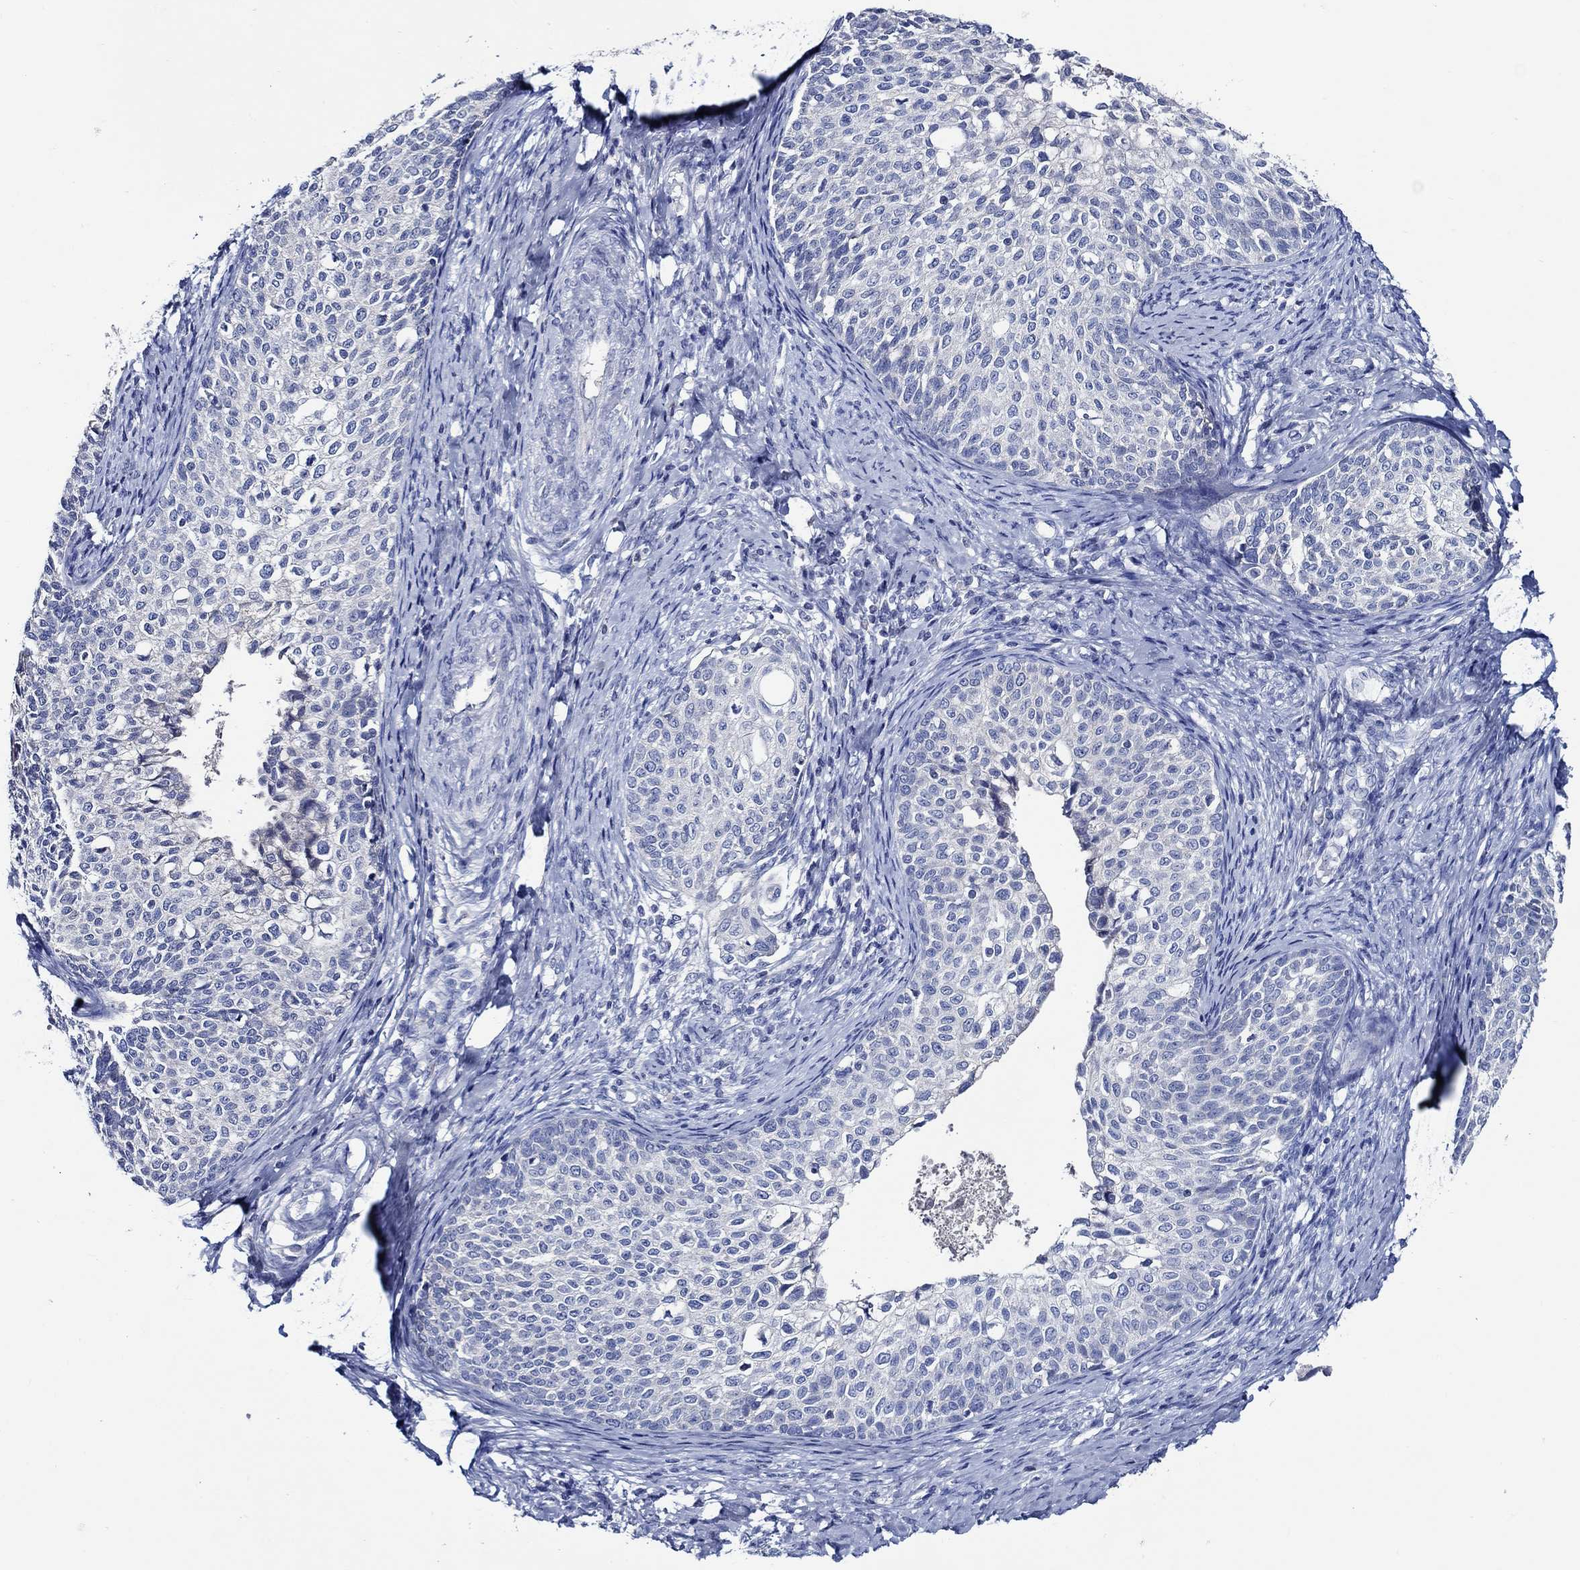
{"staining": {"intensity": "negative", "quantity": "none", "location": "none"}, "tissue": "cervical cancer", "cell_type": "Tumor cells", "image_type": "cancer", "snomed": [{"axis": "morphology", "description": "Squamous cell carcinoma, NOS"}, {"axis": "topography", "description": "Cervix"}], "caption": "This is a image of IHC staining of cervical squamous cell carcinoma, which shows no expression in tumor cells.", "gene": "SKOR1", "patient": {"sex": "female", "age": 51}}